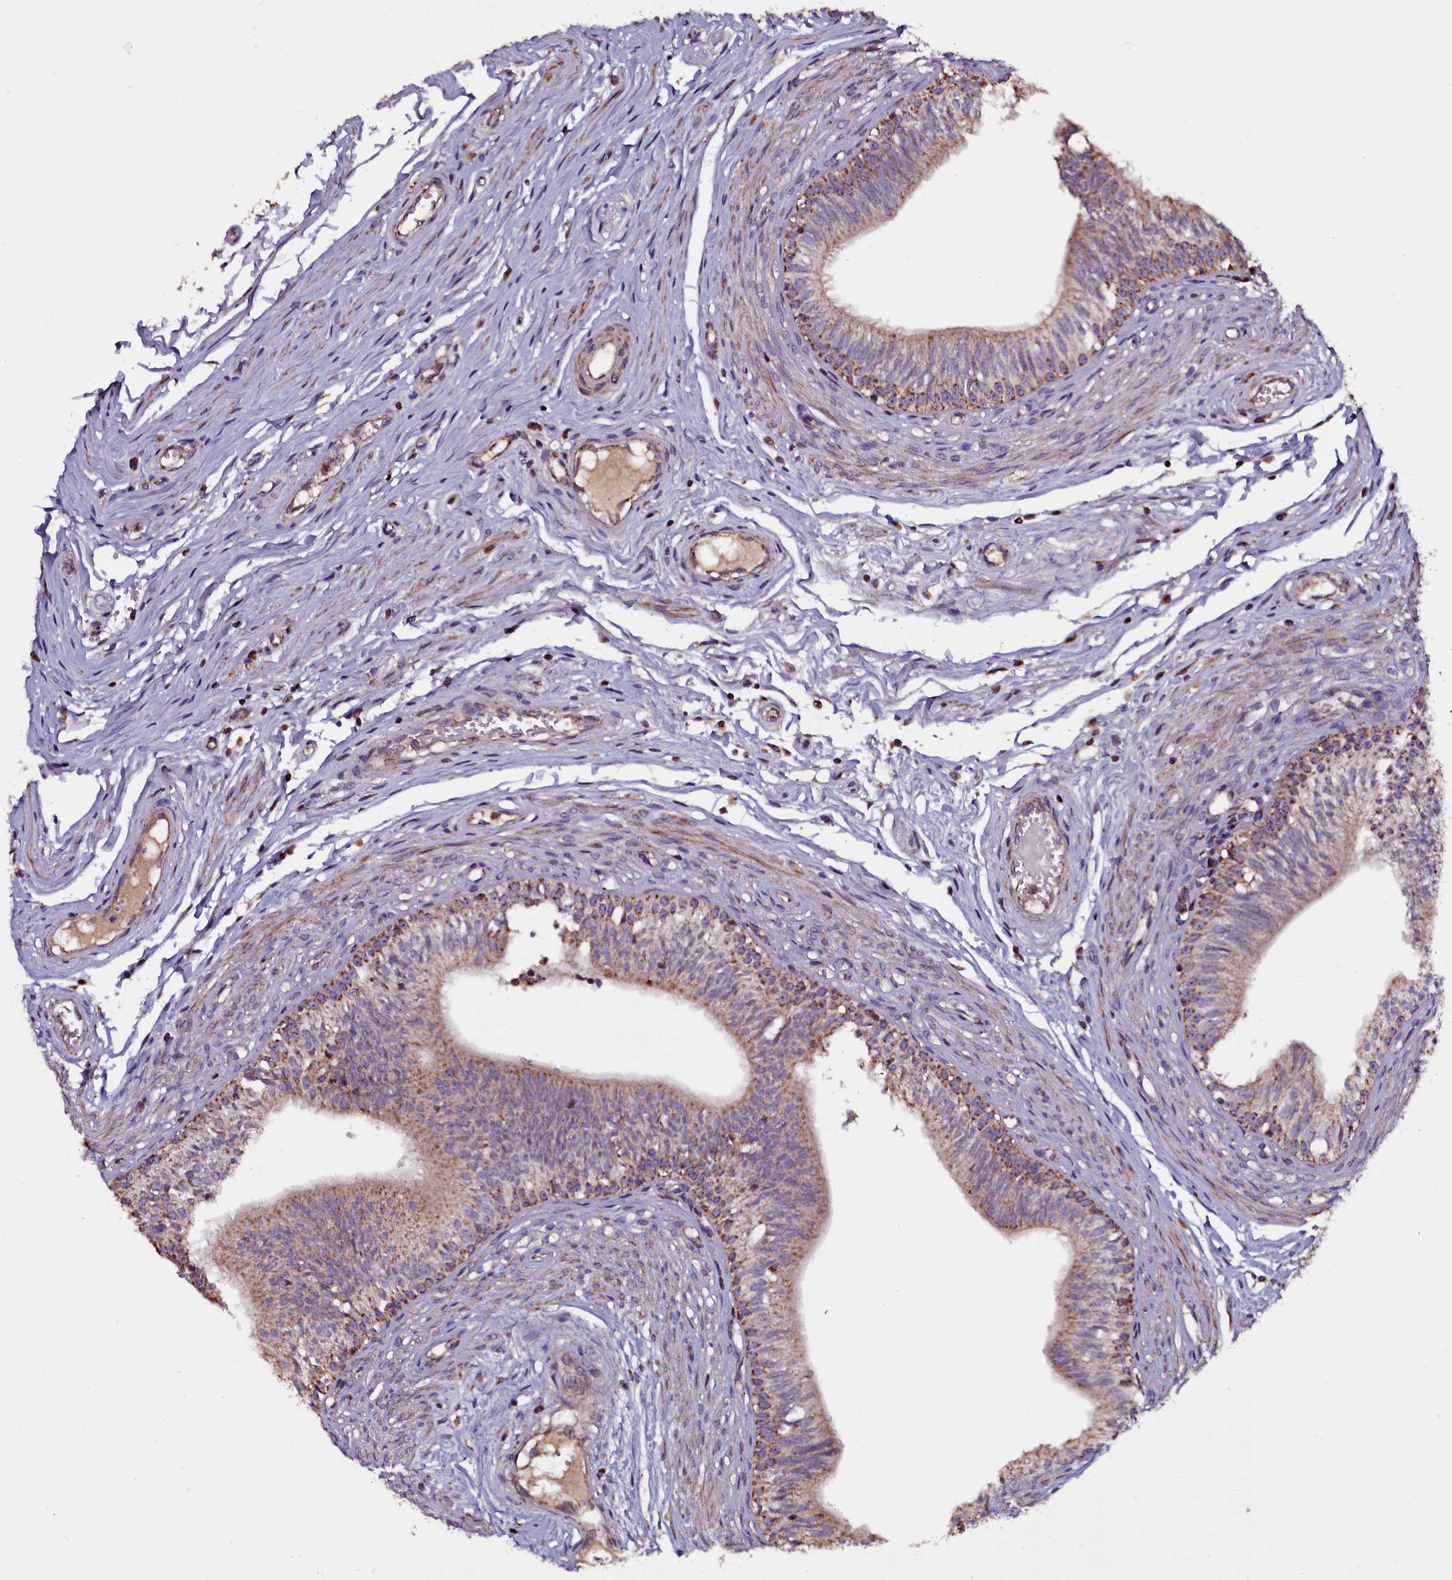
{"staining": {"intensity": "moderate", "quantity": ">75%", "location": "cytoplasmic/membranous,nuclear"}, "tissue": "epididymis", "cell_type": "Glandular cells", "image_type": "normal", "snomed": [{"axis": "morphology", "description": "Normal tissue, NOS"}, {"axis": "topography", "description": "Epididymis, spermatic cord, NOS"}], "caption": "Glandular cells exhibit medium levels of moderate cytoplasmic/membranous,nuclear positivity in about >75% of cells in normal epididymis.", "gene": "NAA80", "patient": {"sex": "male", "age": 22}}